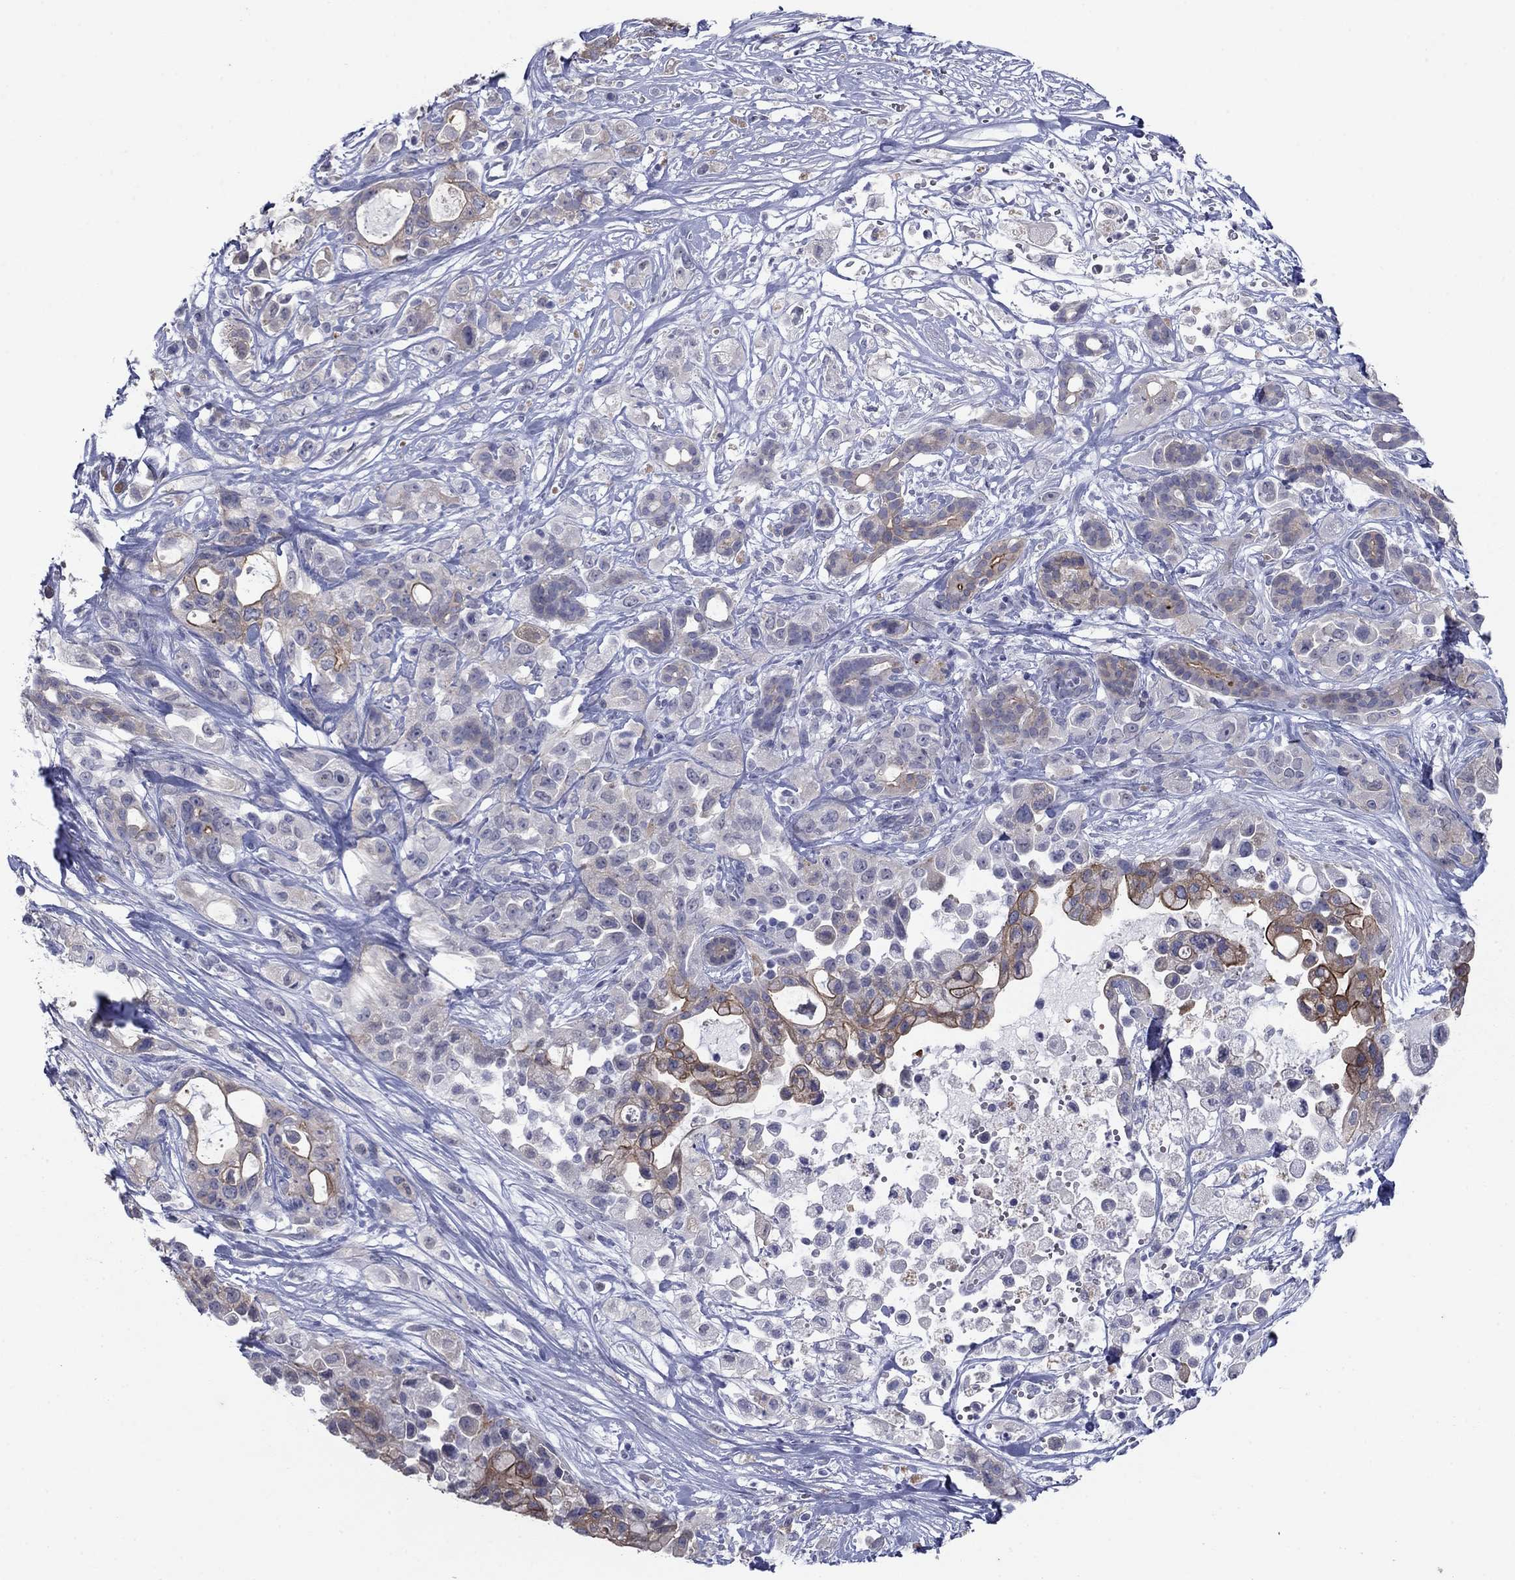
{"staining": {"intensity": "strong", "quantity": "<25%", "location": "cytoplasmic/membranous"}, "tissue": "pancreatic cancer", "cell_type": "Tumor cells", "image_type": "cancer", "snomed": [{"axis": "morphology", "description": "Adenocarcinoma, NOS"}, {"axis": "topography", "description": "Pancreas"}], "caption": "Brown immunohistochemical staining in human pancreatic cancer displays strong cytoplasmic/membranous staining in approximately <25% of tumor cells.", "gene": "PLS1", "patient": {"sex": "male", "age": 44}}